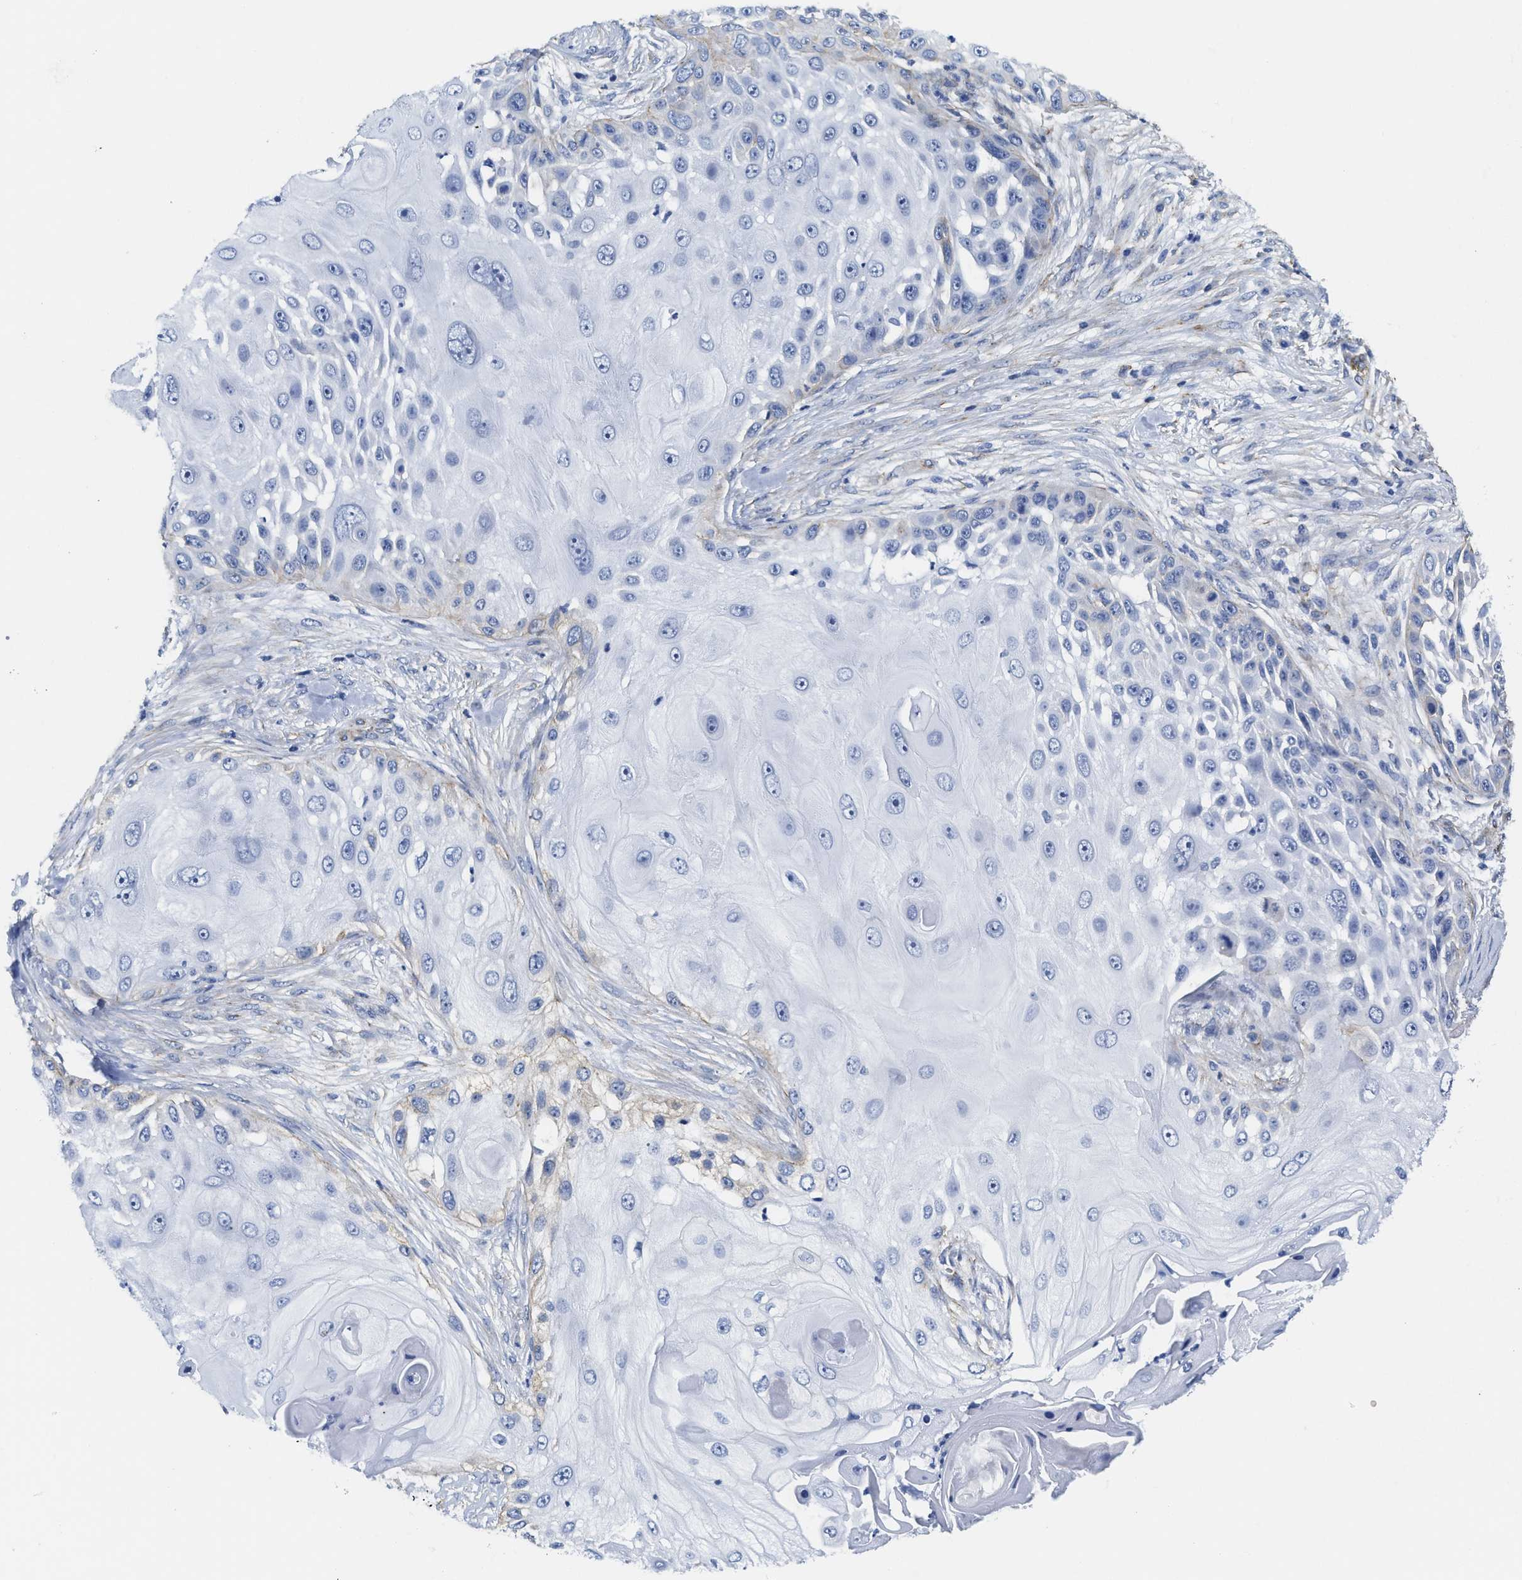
{"staining": {"intensity": "negative", "quantity": "none", "location": "none"}, "tissue": "skin cancer", "cell_type": "Tumor cells", "image_type": "cancer", "snomed": [{"axis": "morphology", "description": "Squamous cell carcinoma, NOS"}, {"axis": "topography", "description": "Skin"}], "caption": "Immunohistochemical staining of skin squamous cell carcinoma displays no significant positivity in tumor cells.", "gene": "TUB", "patient": {"sex": "female", "age": 44}}